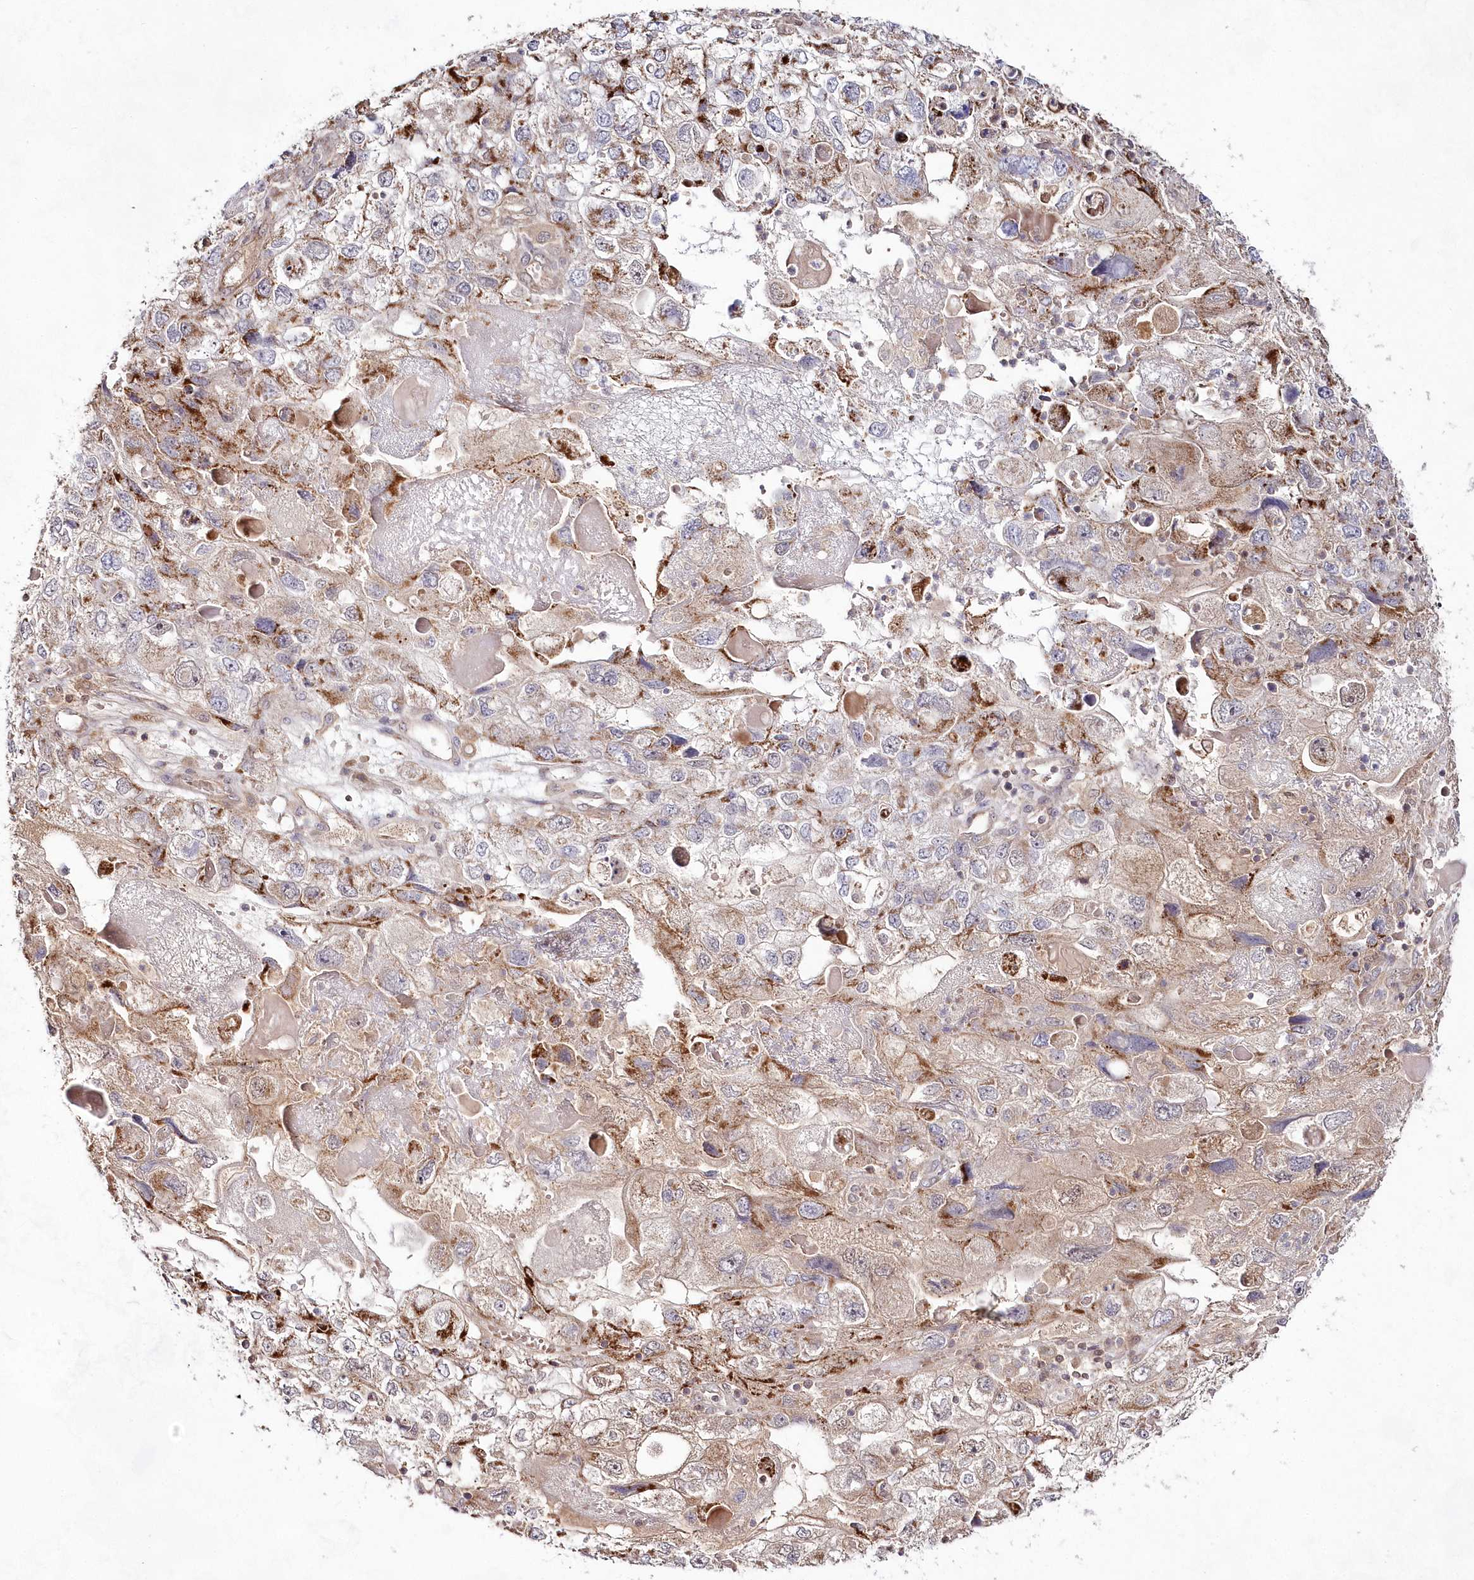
{"staining": {"intensity": "moderate", "quantity": "25%-75%", "location": "cytoplasmic/membranous"}, "tissue": "endometrial cancer", "cell_type": "Tumor cells", "image_type": "cancer", "snomed": [{"axis": "morphology", "description": "Adenocarcinoma, NOS"}, {"axis": "topography", "description": "Endometrium"}], "caption": "Protein staining by IHC reveals moderate cytoplasmic/membranous expression in approximately 25%-75% of tumor cells in adenocarcinoma (endometrial).", "gene": "IMPA1", "patient": {"sex": "female", "age": 49}}